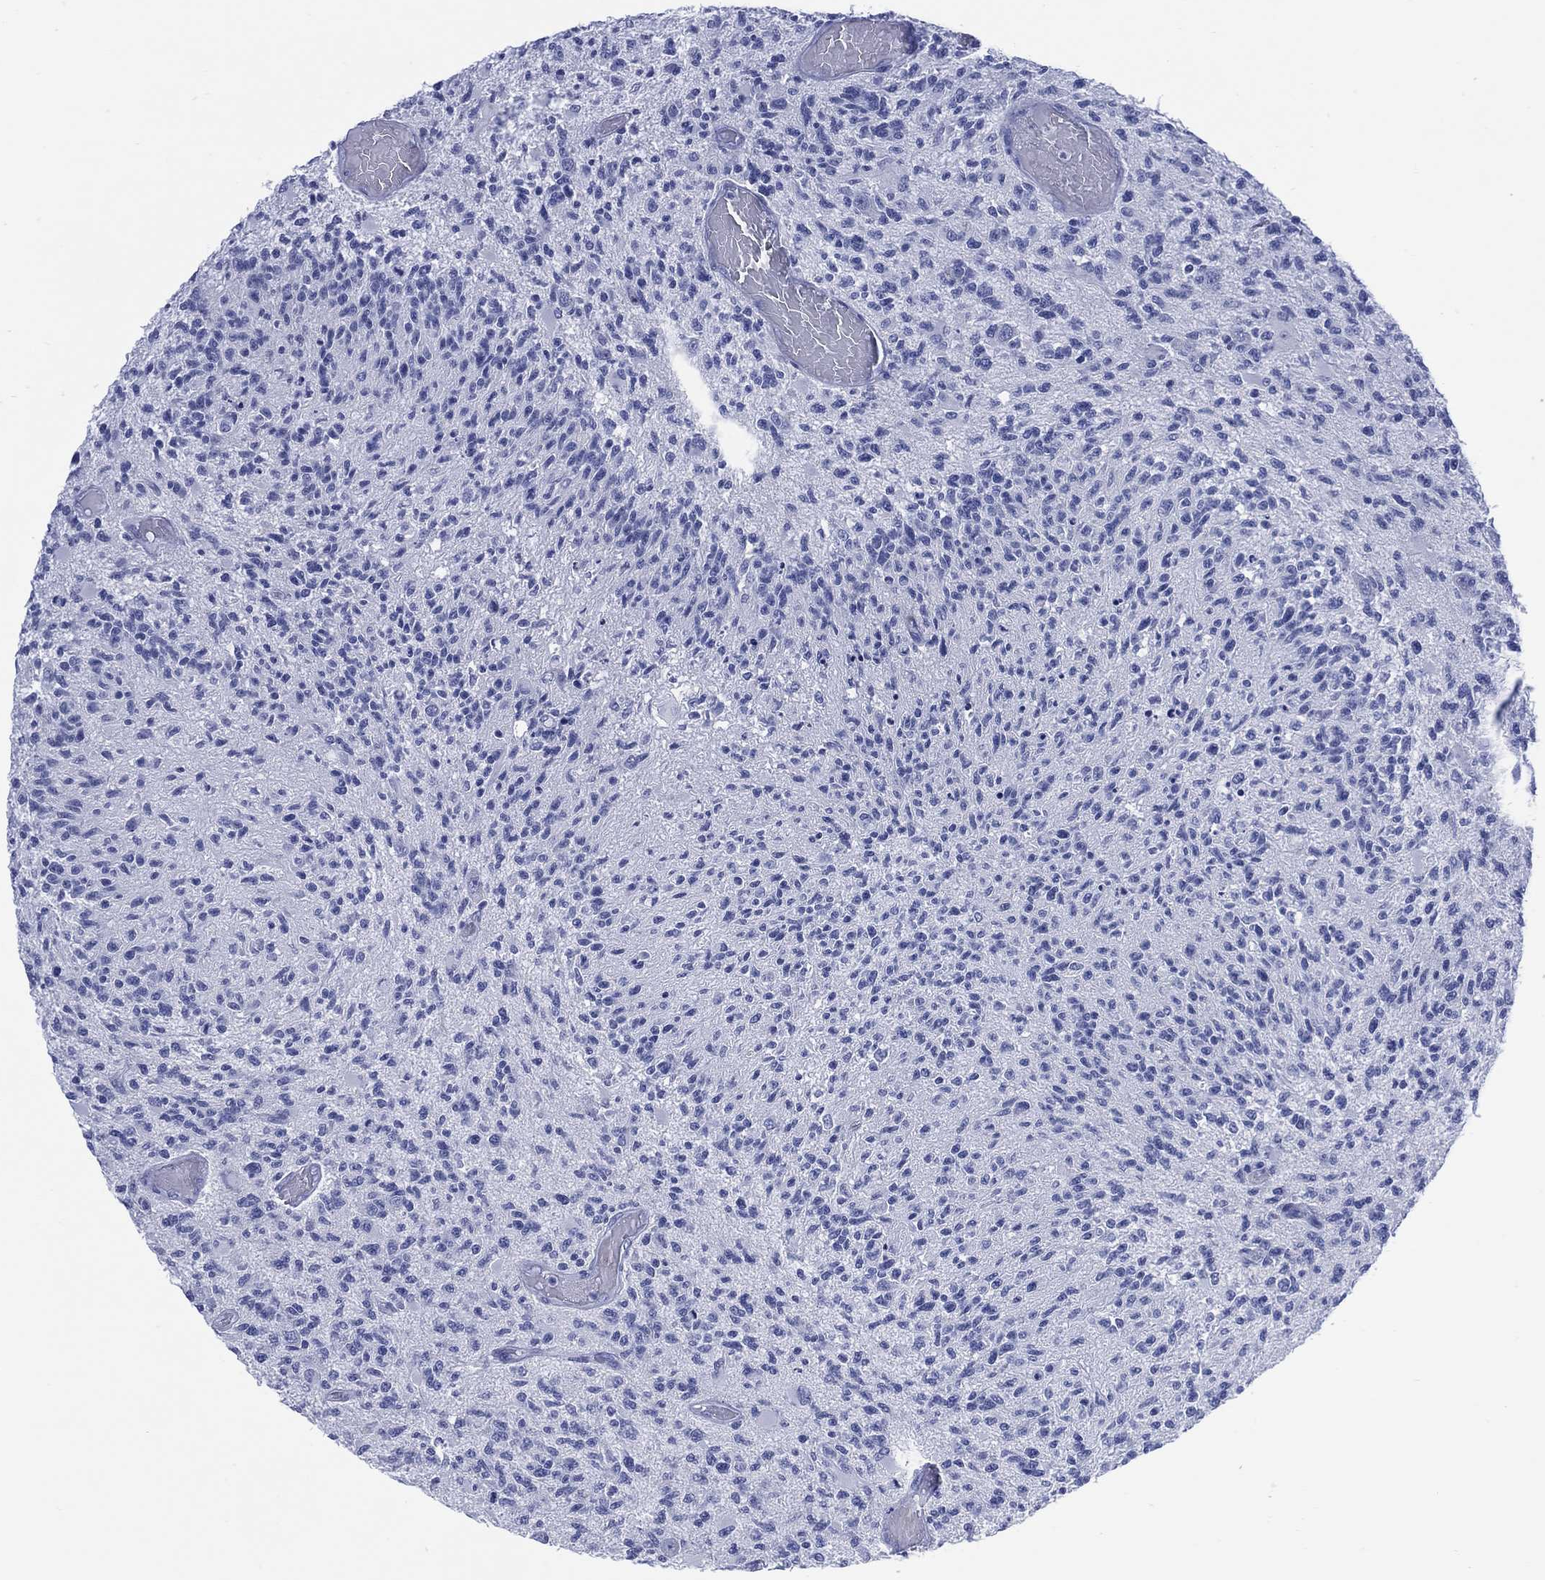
{"staining": {"intensity": "negative", "quantity": "none", "location": "none"}, "tissue": "glioma", "cell_type": "Tumor cells", "image_type": "cancer", "snomed": [{"axis": "morphology", "description": "Glioma, malignant, High grade"}, {"axis": "topography", "description": "Brain"}], "caption": "IHC of human malignant glioma (high-grade) demonstrates no staining in tumor cells.", "gene": "LRRD1", "patient": {"sex": "female", "age": 63}}